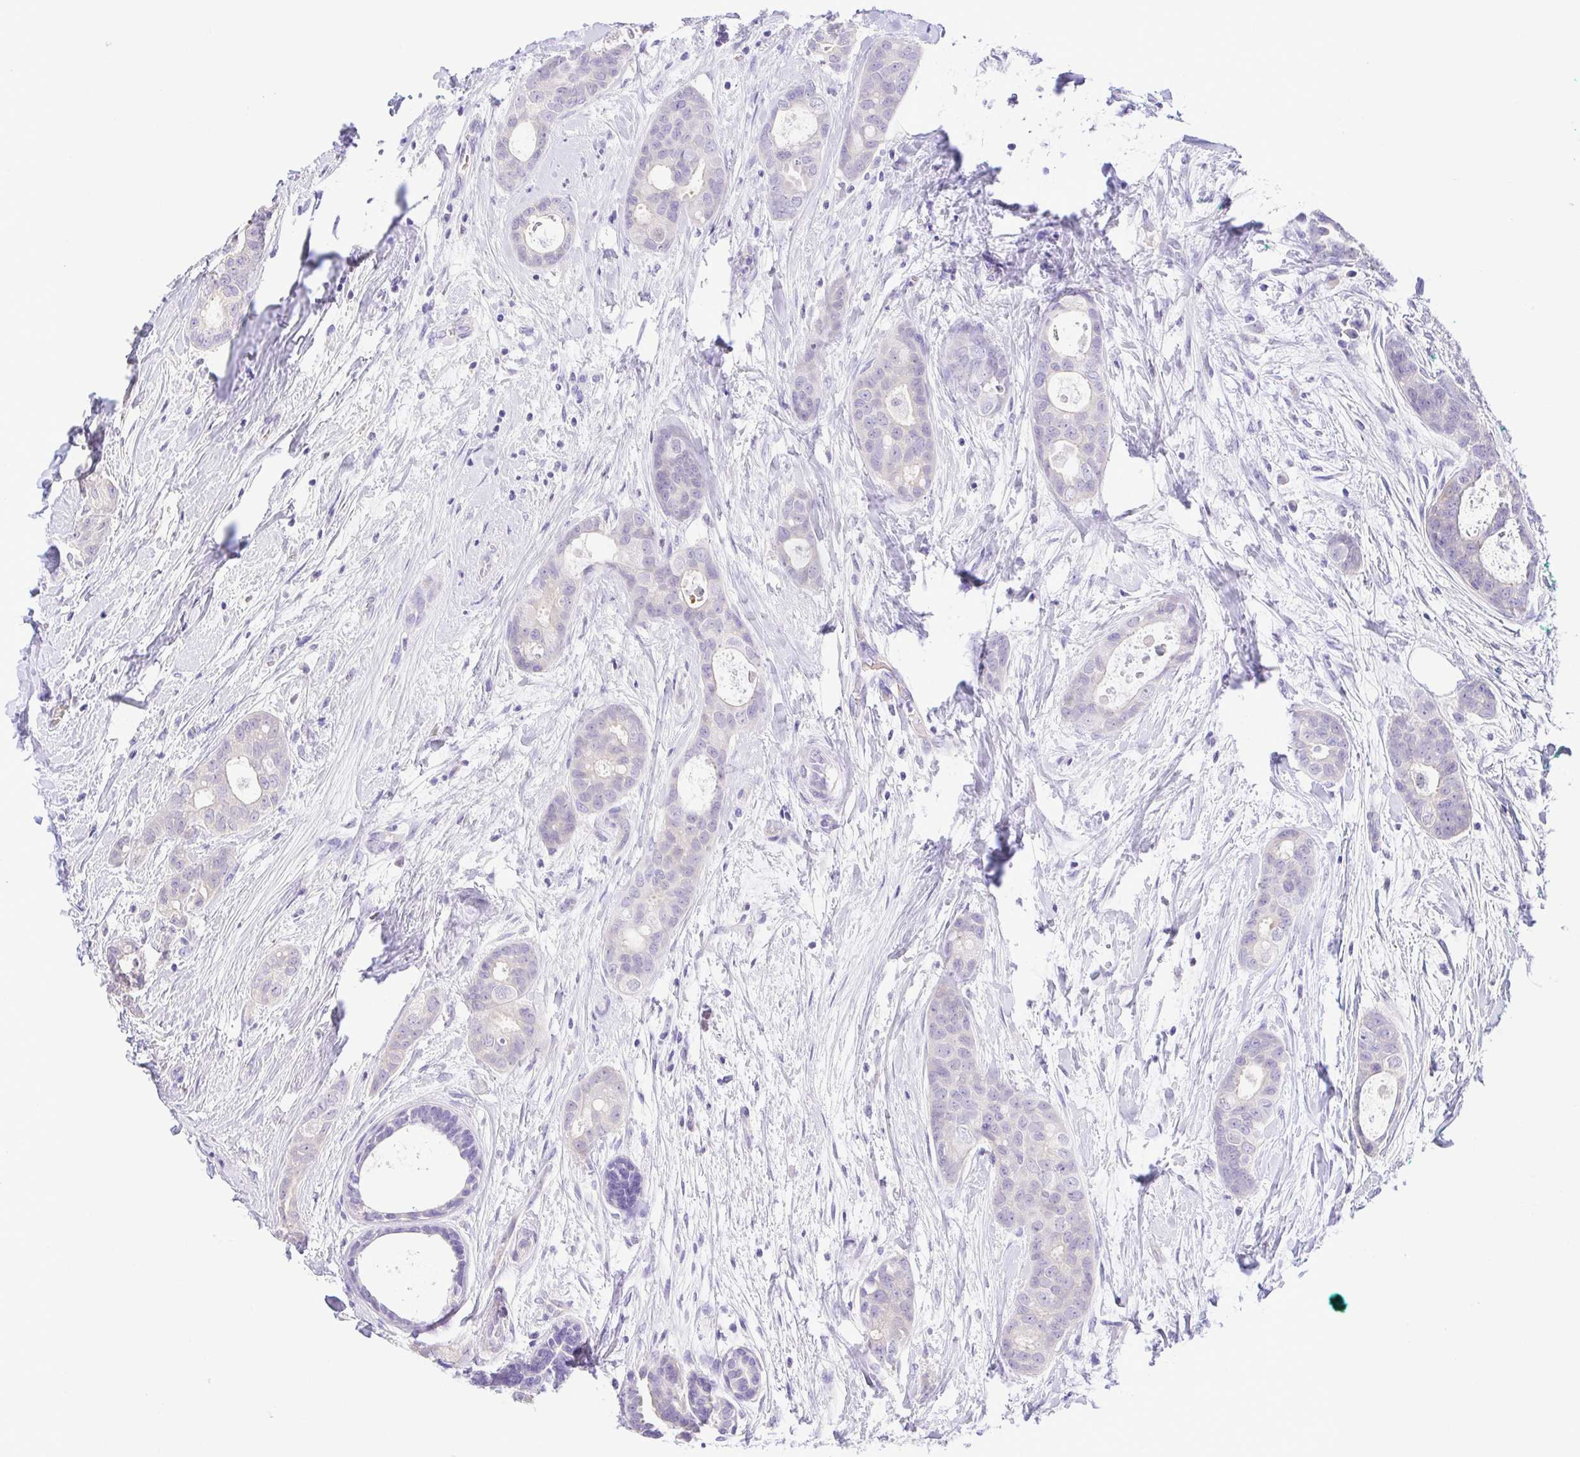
{"staining": {"intensity": "negative", "quantity": "none", "location": "none"}, "tissue": "breast cancer", "cell_type": "Tumor cells", "image_type": "cancer", "snomed": [{"axis": "morphology", "description": "Duct carcinoma"}, {"axis": "topography", "description": "Breast"}], "caption": "An IHC image of breast cancer is shown. There is no staining in tumor cells of breast cancer.", "gene": "EPB42", "patient": {"sex": "female", "age": 45}}